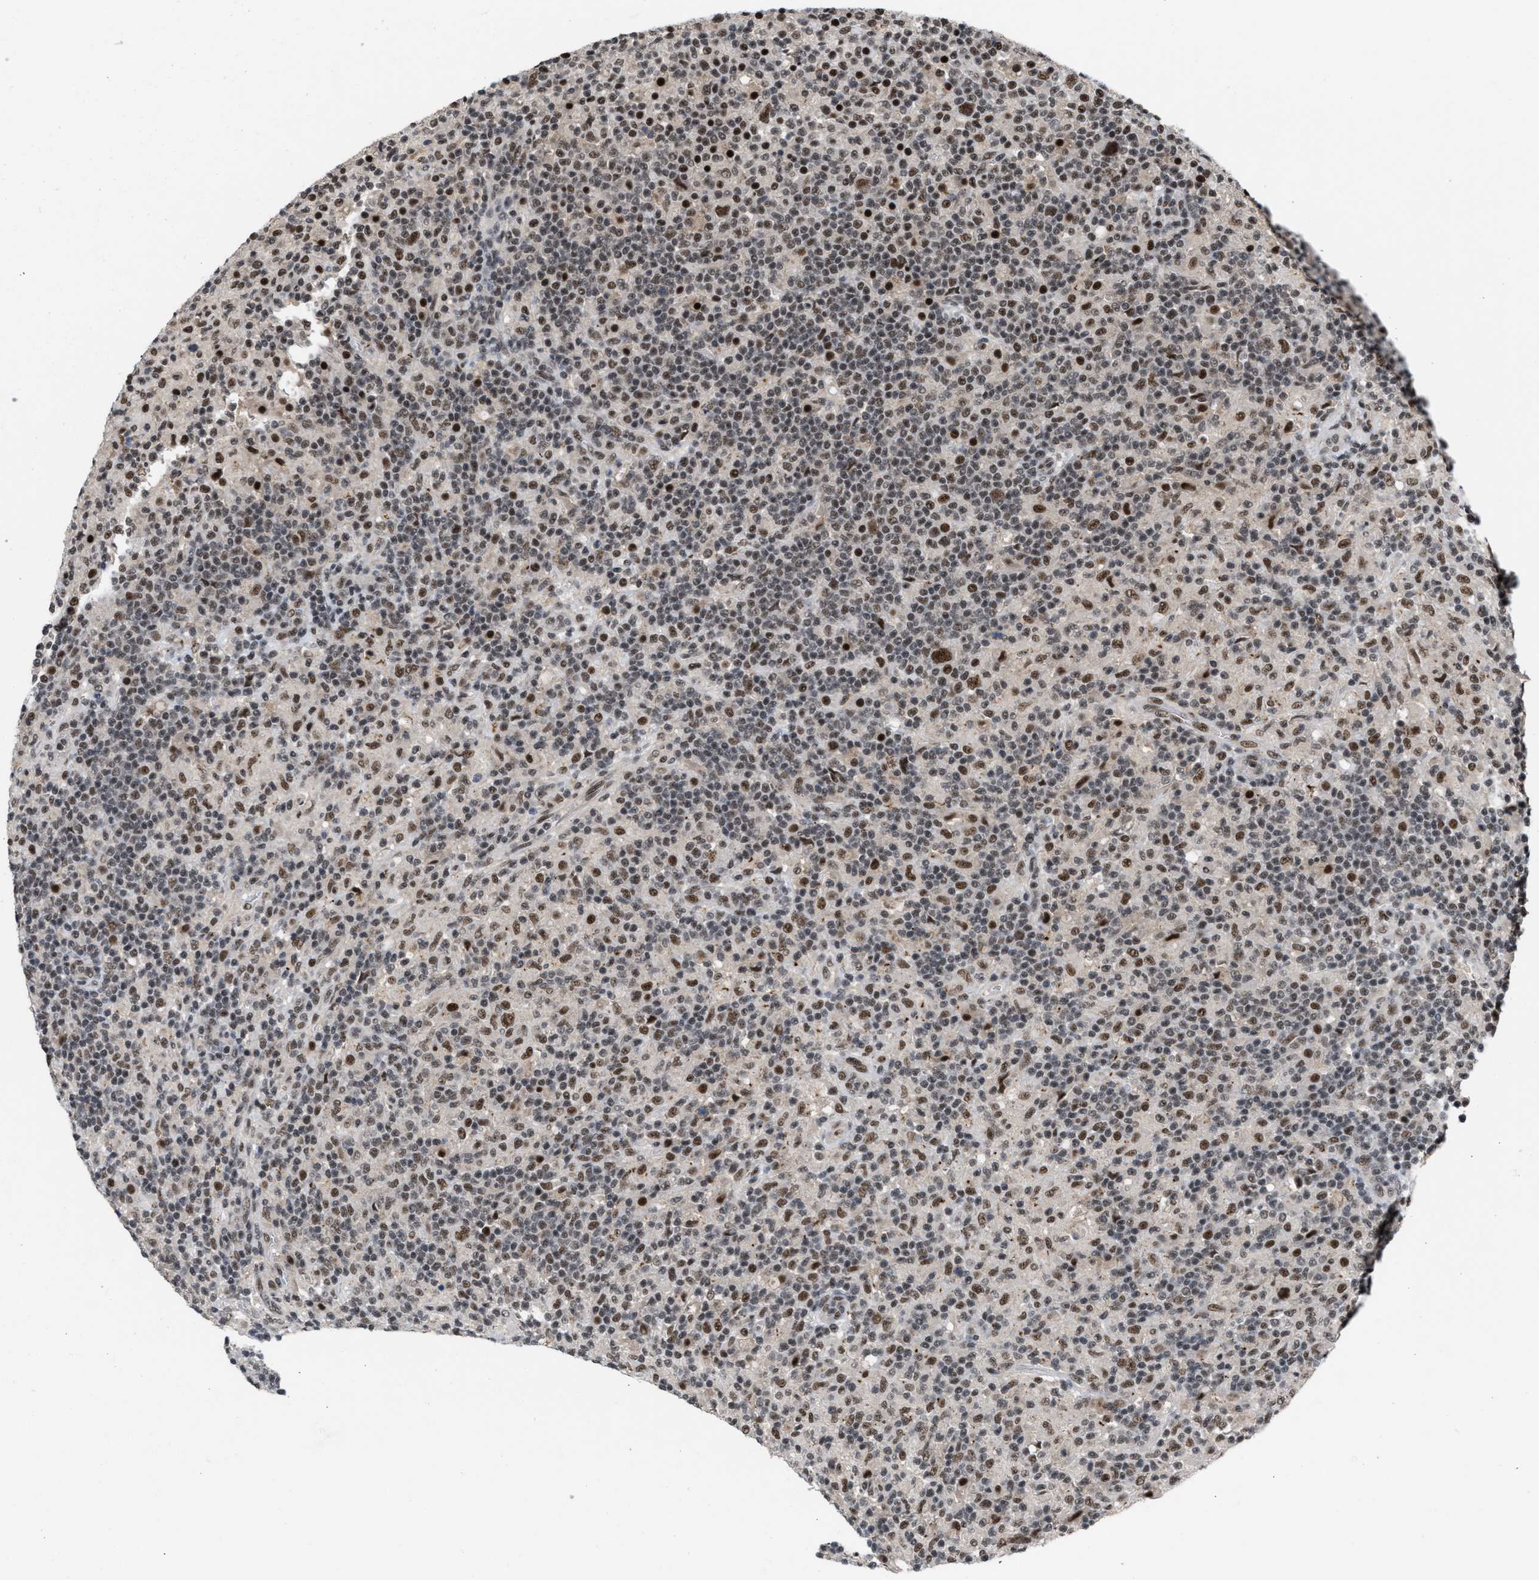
{"staining": {"intensity": "strong", "quantity": ">75%", "location": "nuclear"}, "tissue": "lymphoma", "cell_type": "Tumor cells", "image_type": "cancer", "snomed": [{"axis": "morphology", "description": "Hodgkin's disease, NOS"}, {"axis": "topography", "description": "Lymph node"}], "caption": "About >75% of tumor cells in lymphoma demonstrate strong nuclear protein expression as visualized by brown immunohistochemical staining.", "gene": "PRPF4", "patient": {"sex": "male", "age": 70}}